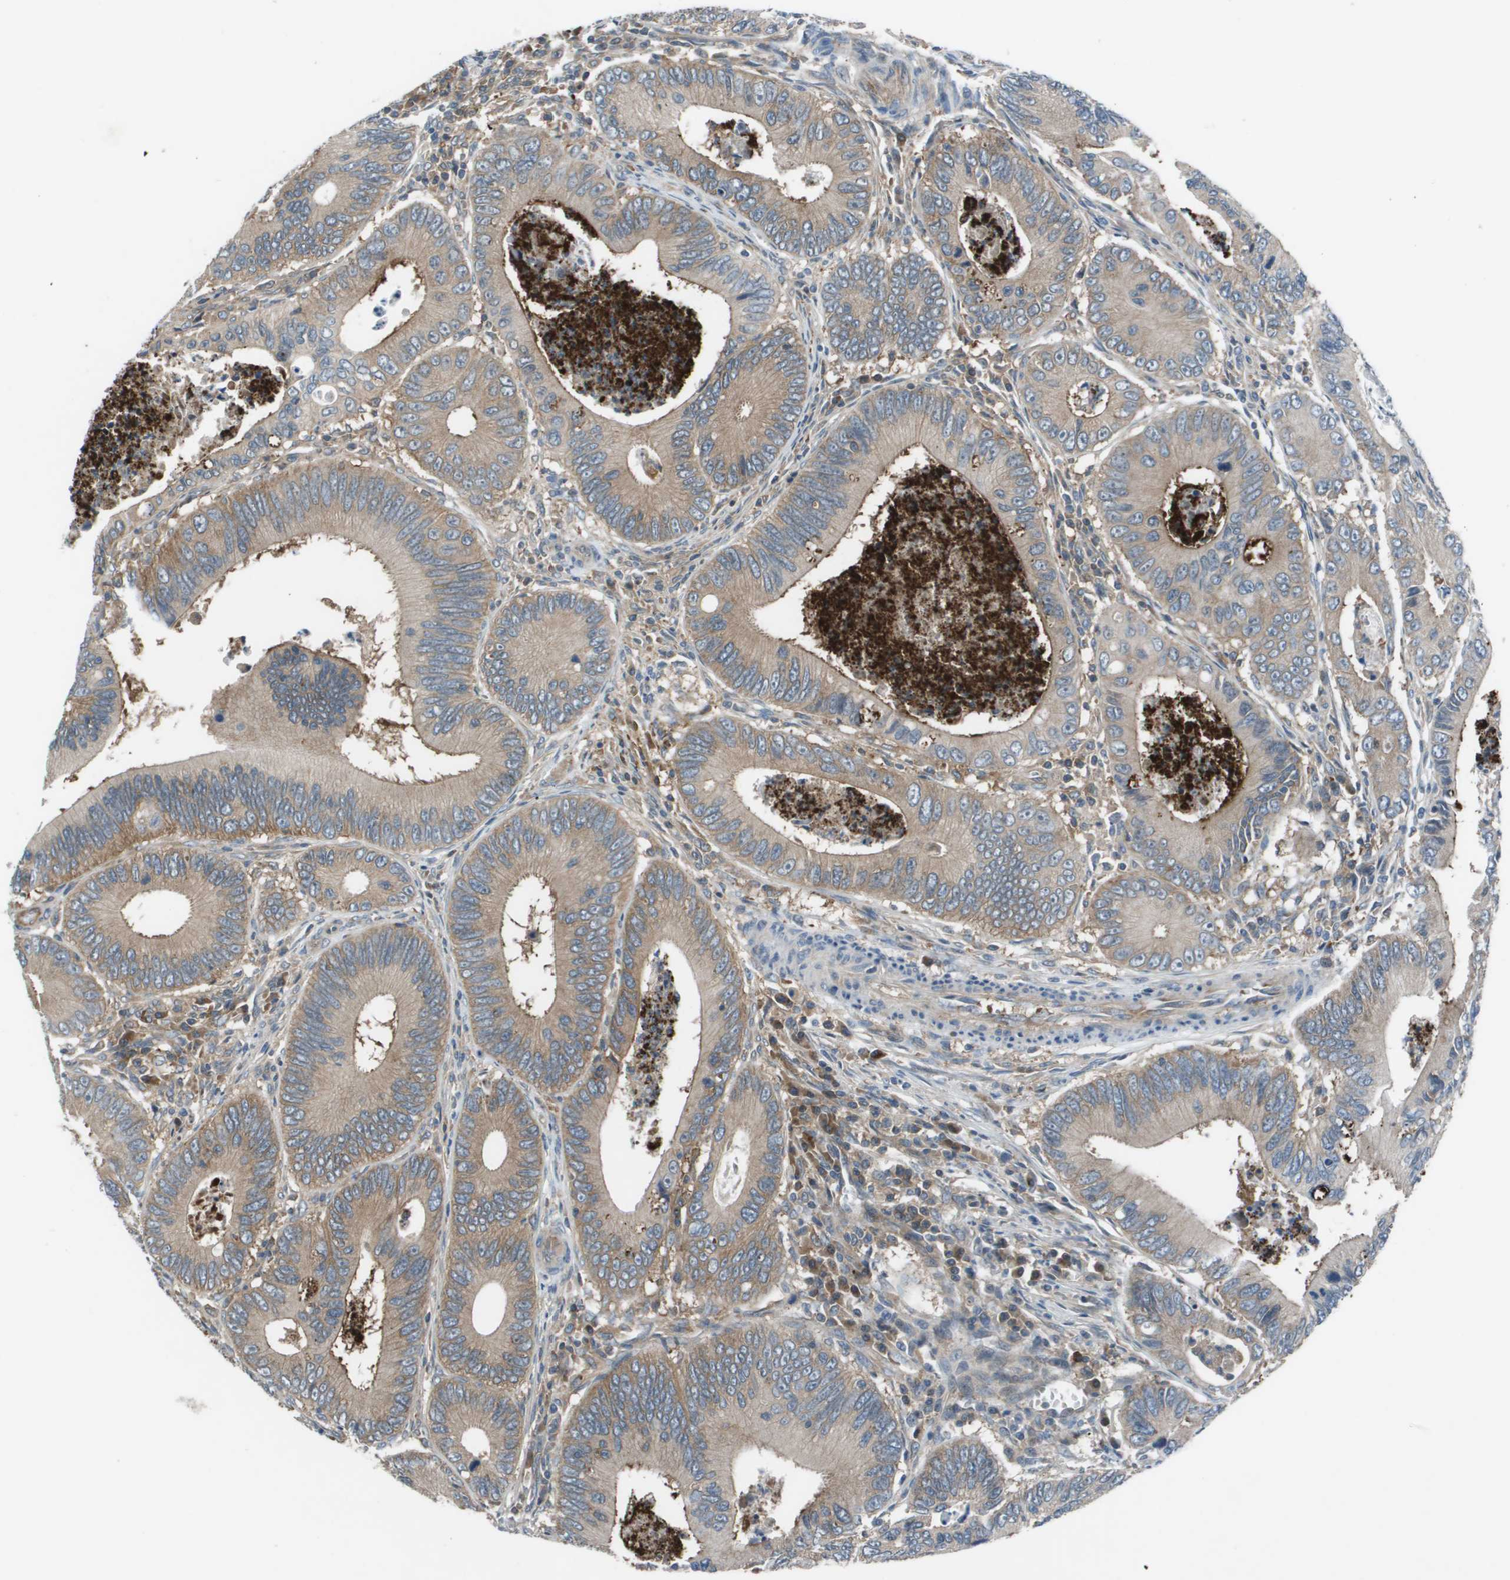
{"staining": {"intensity": "moderate", "quantity": "25%-75%", "location": "cytoplasmic/membranous"}, "tissue": "colorectal cancer", "cell_type": "Tumor cells", "image_type": "cancer", "snomed": [{"axis": "morphology", "description": "Inflammation, NOS"}, {"axis": "morphology", "description": "Adenocarcinoma, NOS"}, {"axis": "topography", "description": "Colon"}], "caption": "Colorectal adenocarcinoma tissue demonstrates moderate cytoplasmic/membranous expression in about 25%-75% of tumor cells, visualized by immunohistochemistry.", "gene": "EIF3B", "patient": {"sex": "male", "age": 72}}